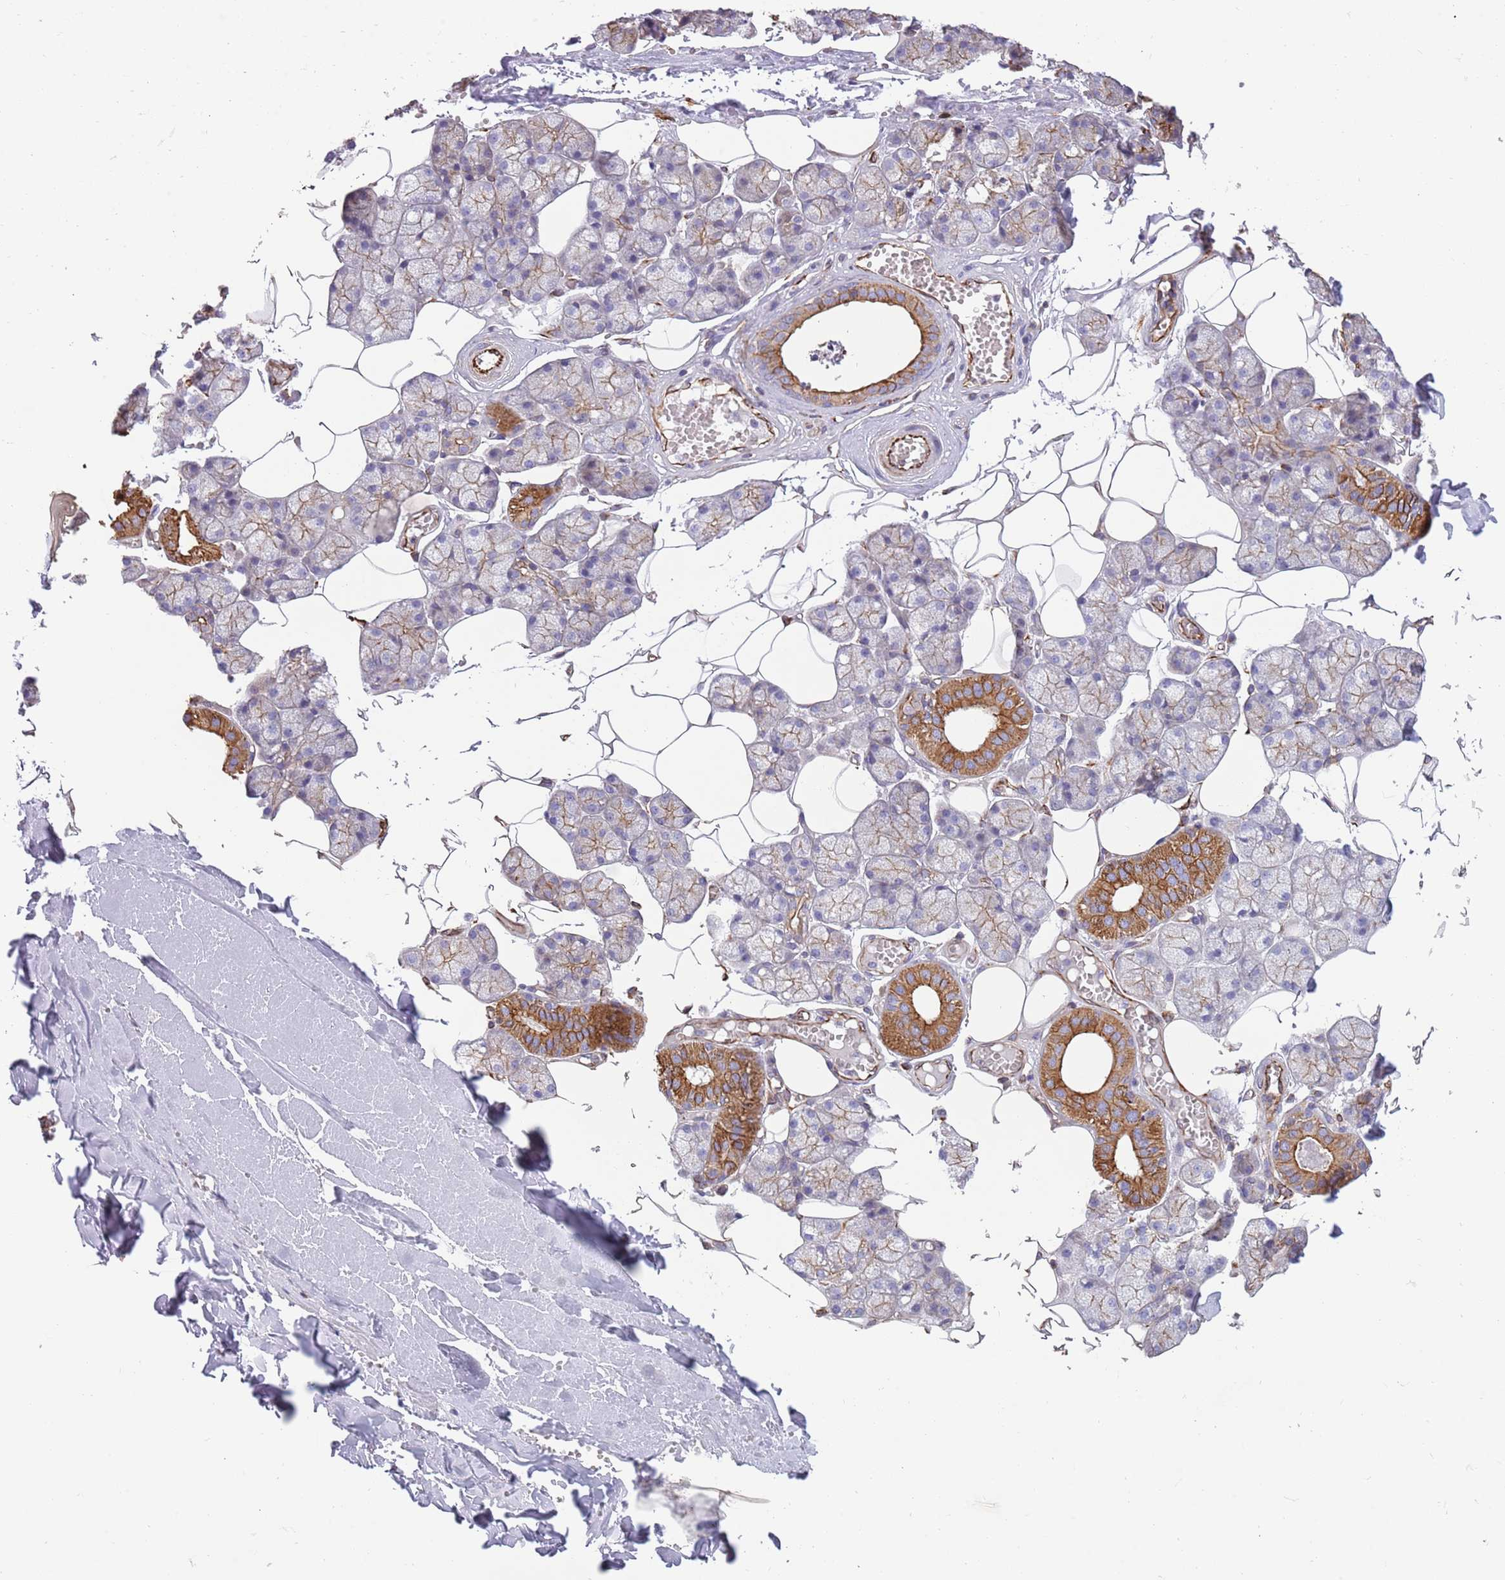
{"staining": {"intensity": "moderate", "quantity": "25%-75%", "location": "cytoplasmic/membranous"}, "tissue": "salivary gland", "cell_type": "Glandular cells", "image_type": "normal", "snomed": [{"axis": "morphology", "description": "Normal tissue, NOS"}, {"axis": "topography", "description": "Salivary gland"}], "caption": "Glandular cells reveal medium levels of moderate cytoplasmic/membranous positivity in about 25%-75% of cells in normal salivary gland.", "gene": "MOGAT1", "patient": {"sex": "male", "age": 62}}